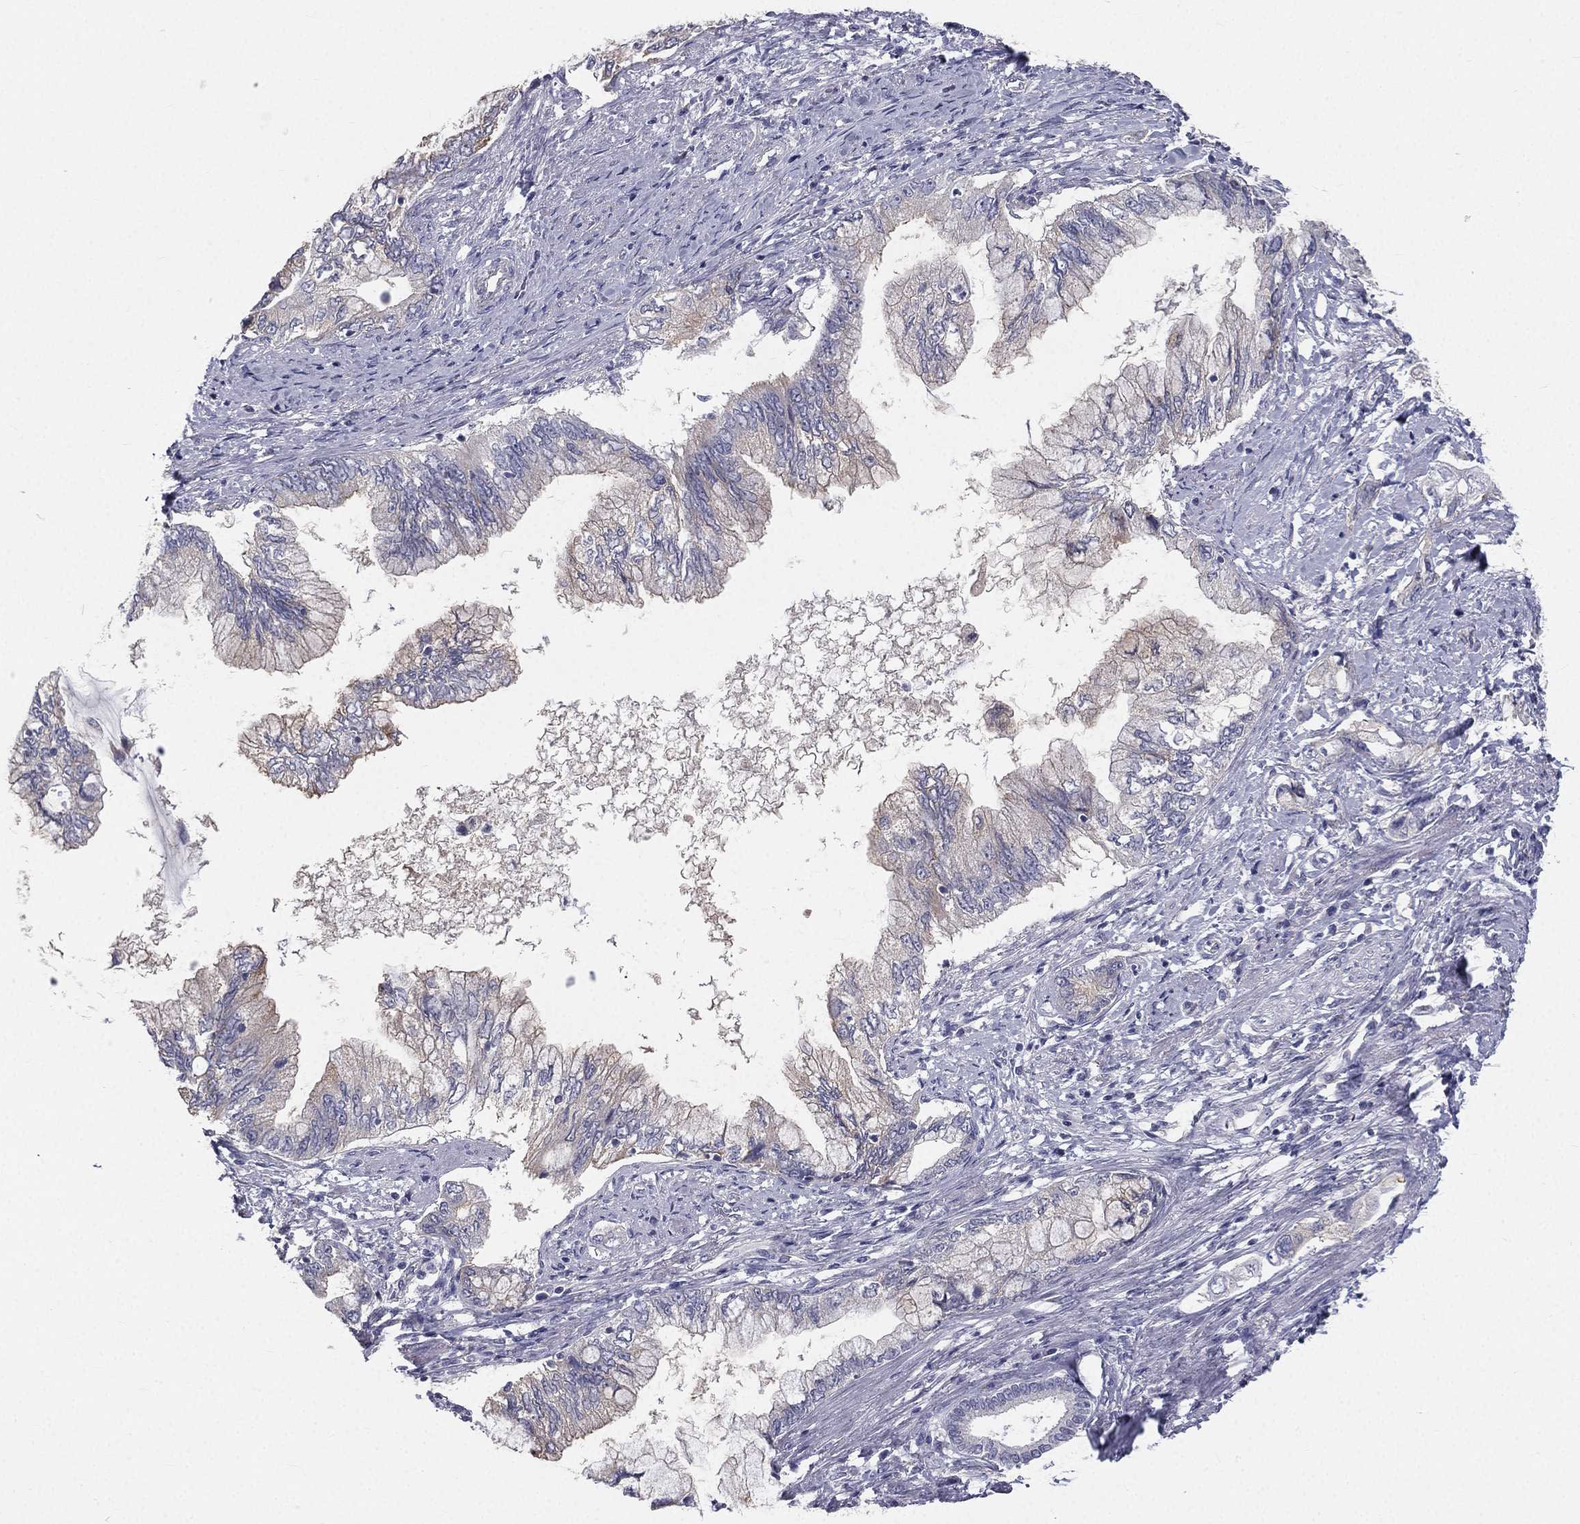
{"staining": {"intensity": "negative", "quantity": "none", "location": "none"}, "tissue": "pancreatic cancer", "cell_type": "Tumor cells", "image_type": "cancer", "snomed": [{"axis": "morphology", "description": "Adenocarcinoma, NOS"}, {"axis": "topography", "description": "Pancreas"}], "caption": "Immunohistochemical staining of human adenocarcinoma (pancreatic) reveals no significant positivity in tumor cells.", "gene": "MUC13", "patient": {"sex": "female", "age": 73}}